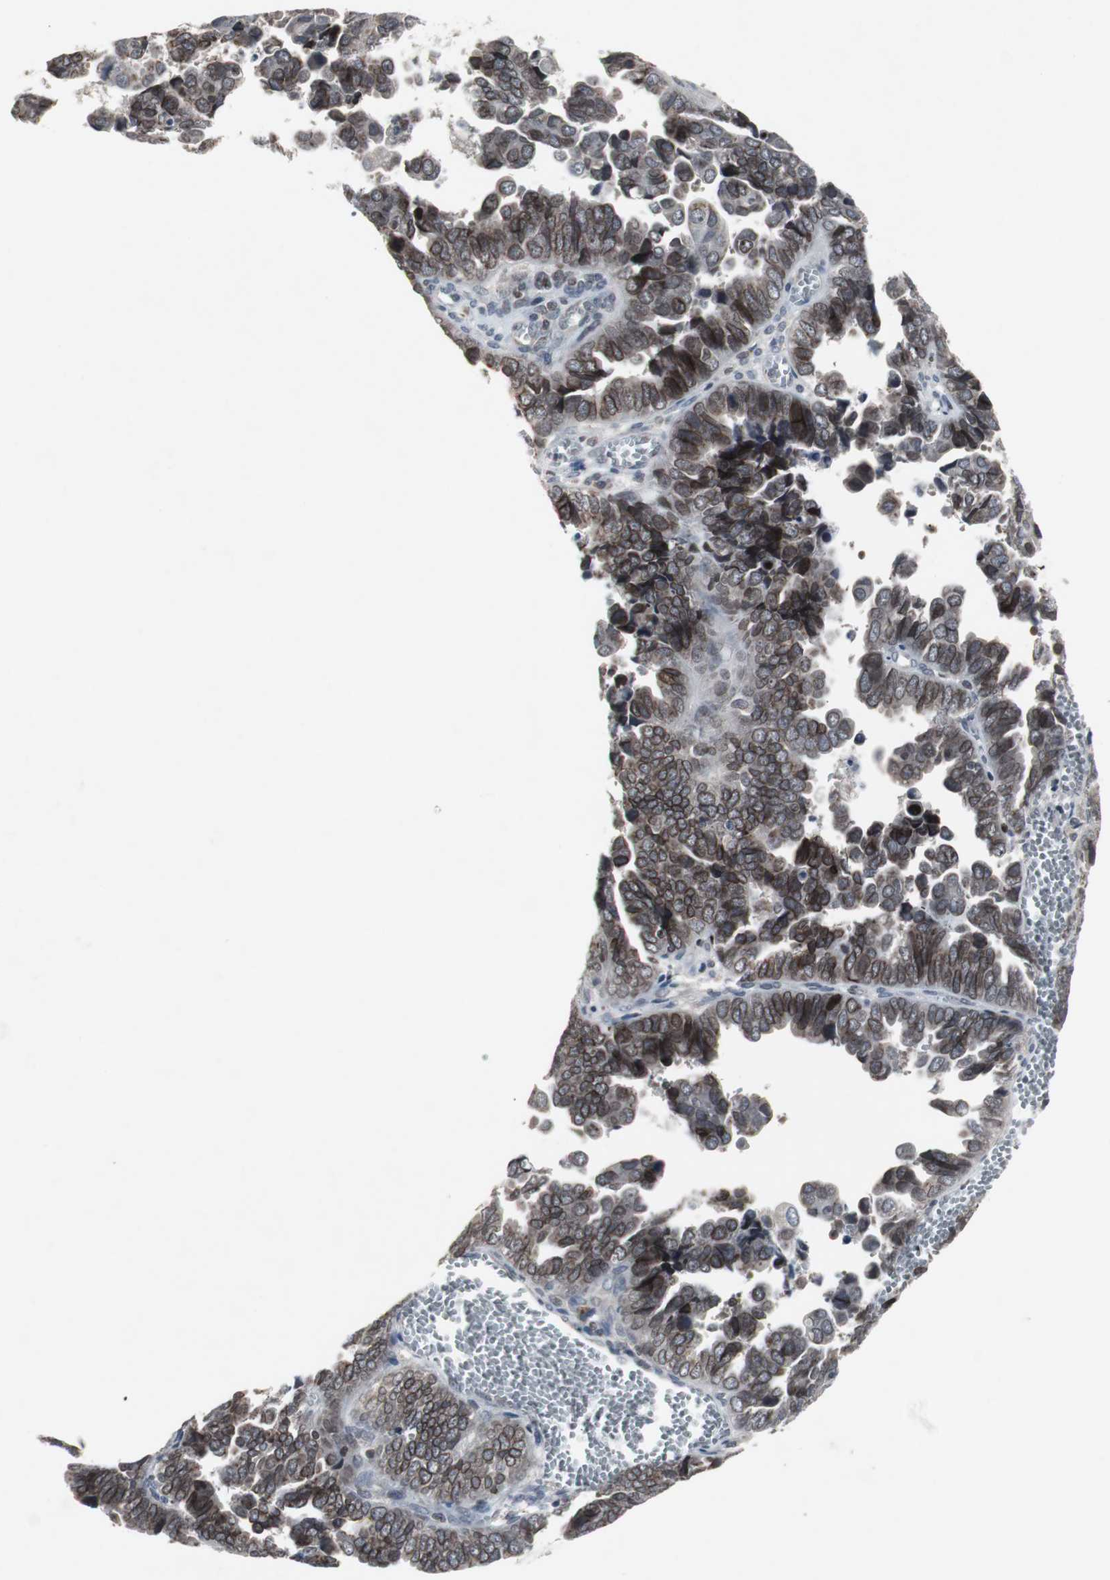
{"staining": {"intensity": "strong", "quantity": "25%-75%", "location": "cytoplasmic/membranous,nuclear"}, "tissue": "endometrial cancer", "cell_type": "Tumor cells", "image_type": "cancer", "snomed": [{"axis": "morphology", "description": "Adenocarcinoma, NOS"}, {"axis": "topography", "description": "Endometrium"}], "caption": "Approximately 25%-75% of tumor cells in endometrial adenocarcinoma display strong cytoplasmic/membranous and nuclear protein staining as visualized by brown immunohistochemical staining.", "gene": "ZNF396", "patient": {"sex": "female", "age": 75}}